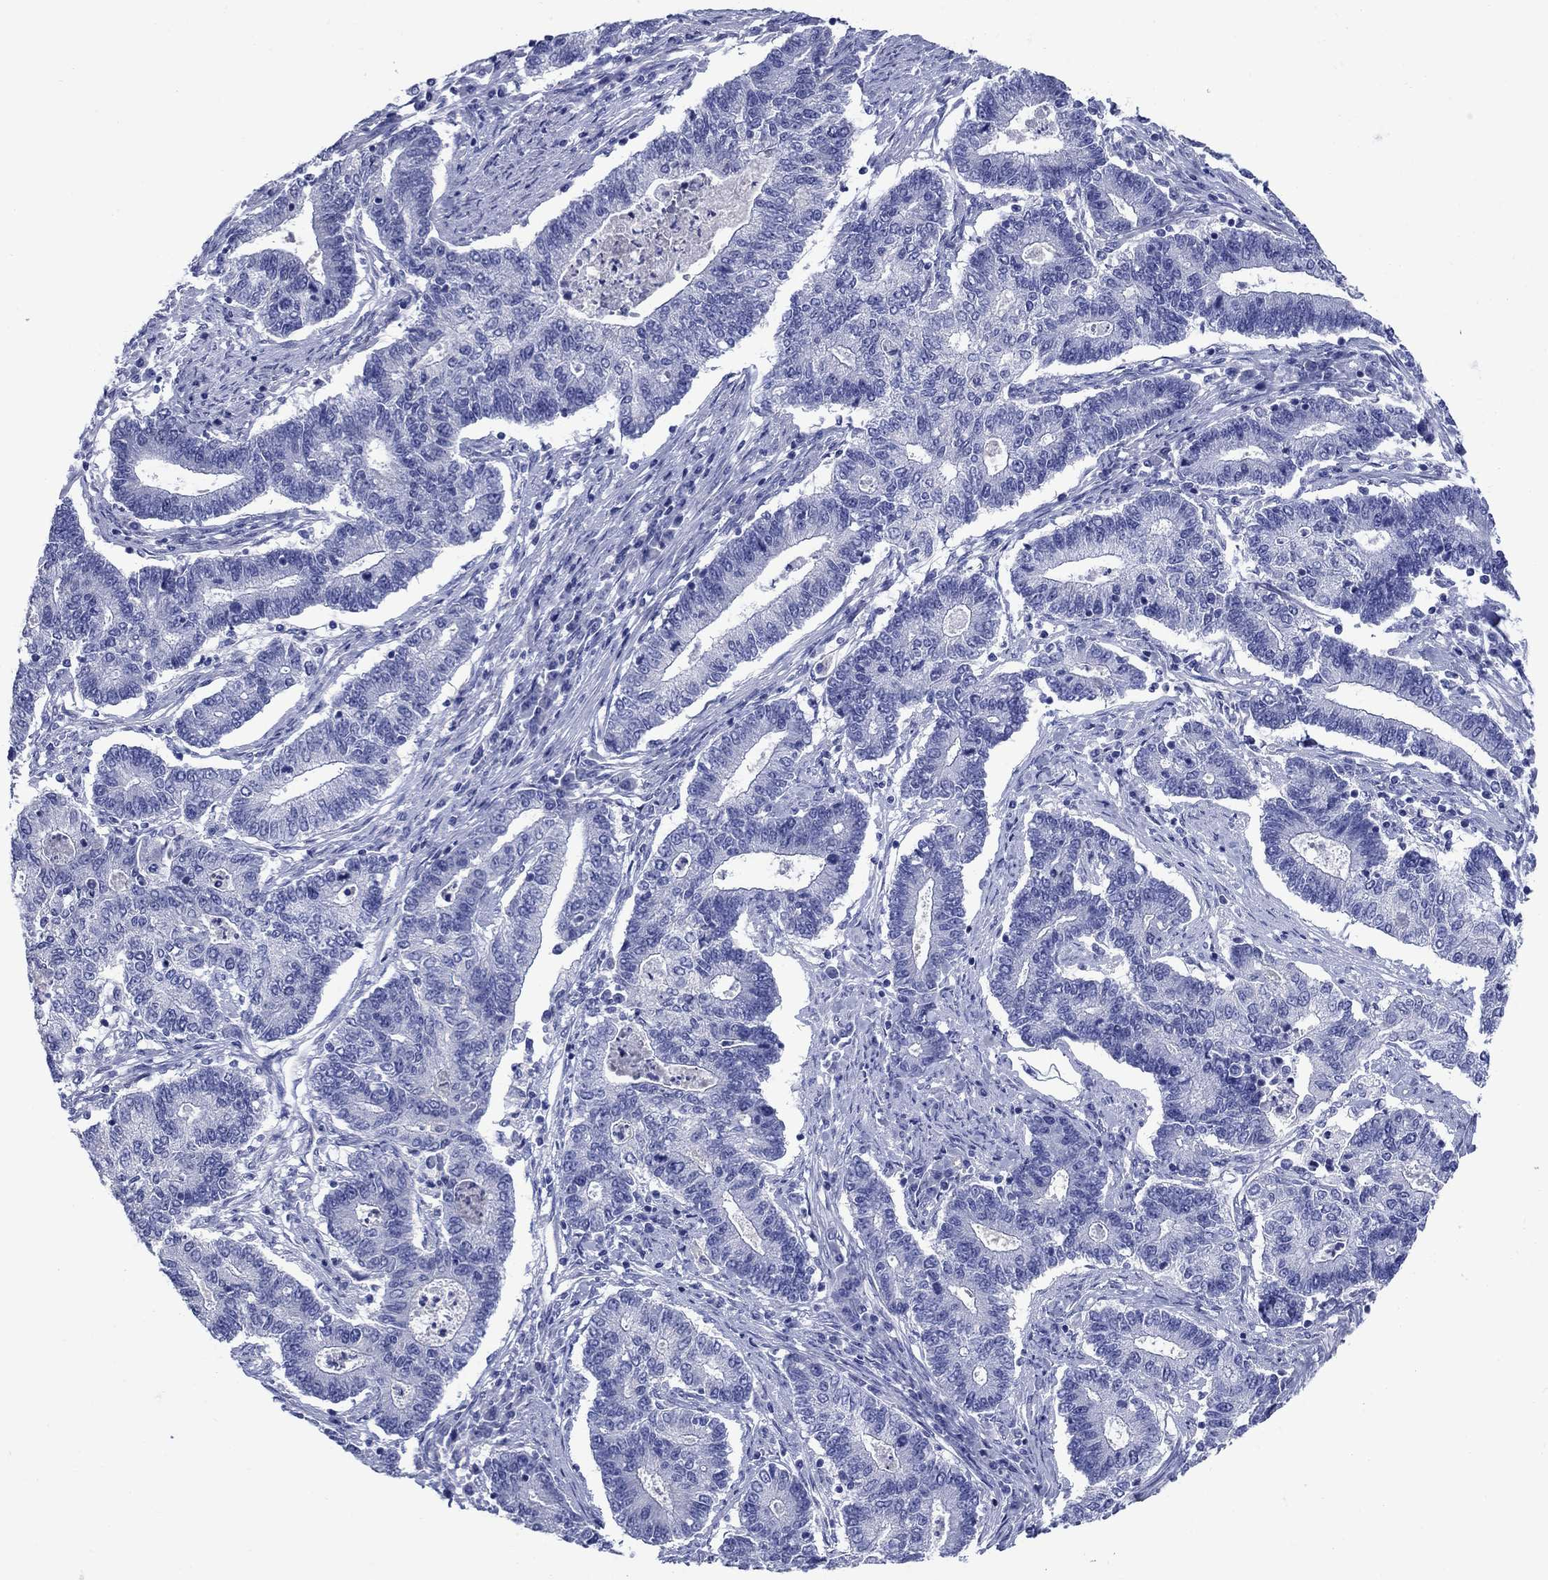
{"staining": {"intensity": "negative", "quantity": "none", "location": "none"}, "tissue": "endometrial cancer", "cell_type": "Tumor cells", "image_type": "cancer", "snomed": [{"axis": "morphology", "description": "Adenocarcinoma, NOS"}, {"axis": "topography", "description": "Uterus"}, {"axis": "topography", "description": "Endometrium"}], "caption": "High power microscopy histopathology image of an immunohistochemistry image of endometrial cancer, revealing no significant positivity in tumor cells.", "gene": "SMCP", "patient": {"sex": "female", "age": 54}}